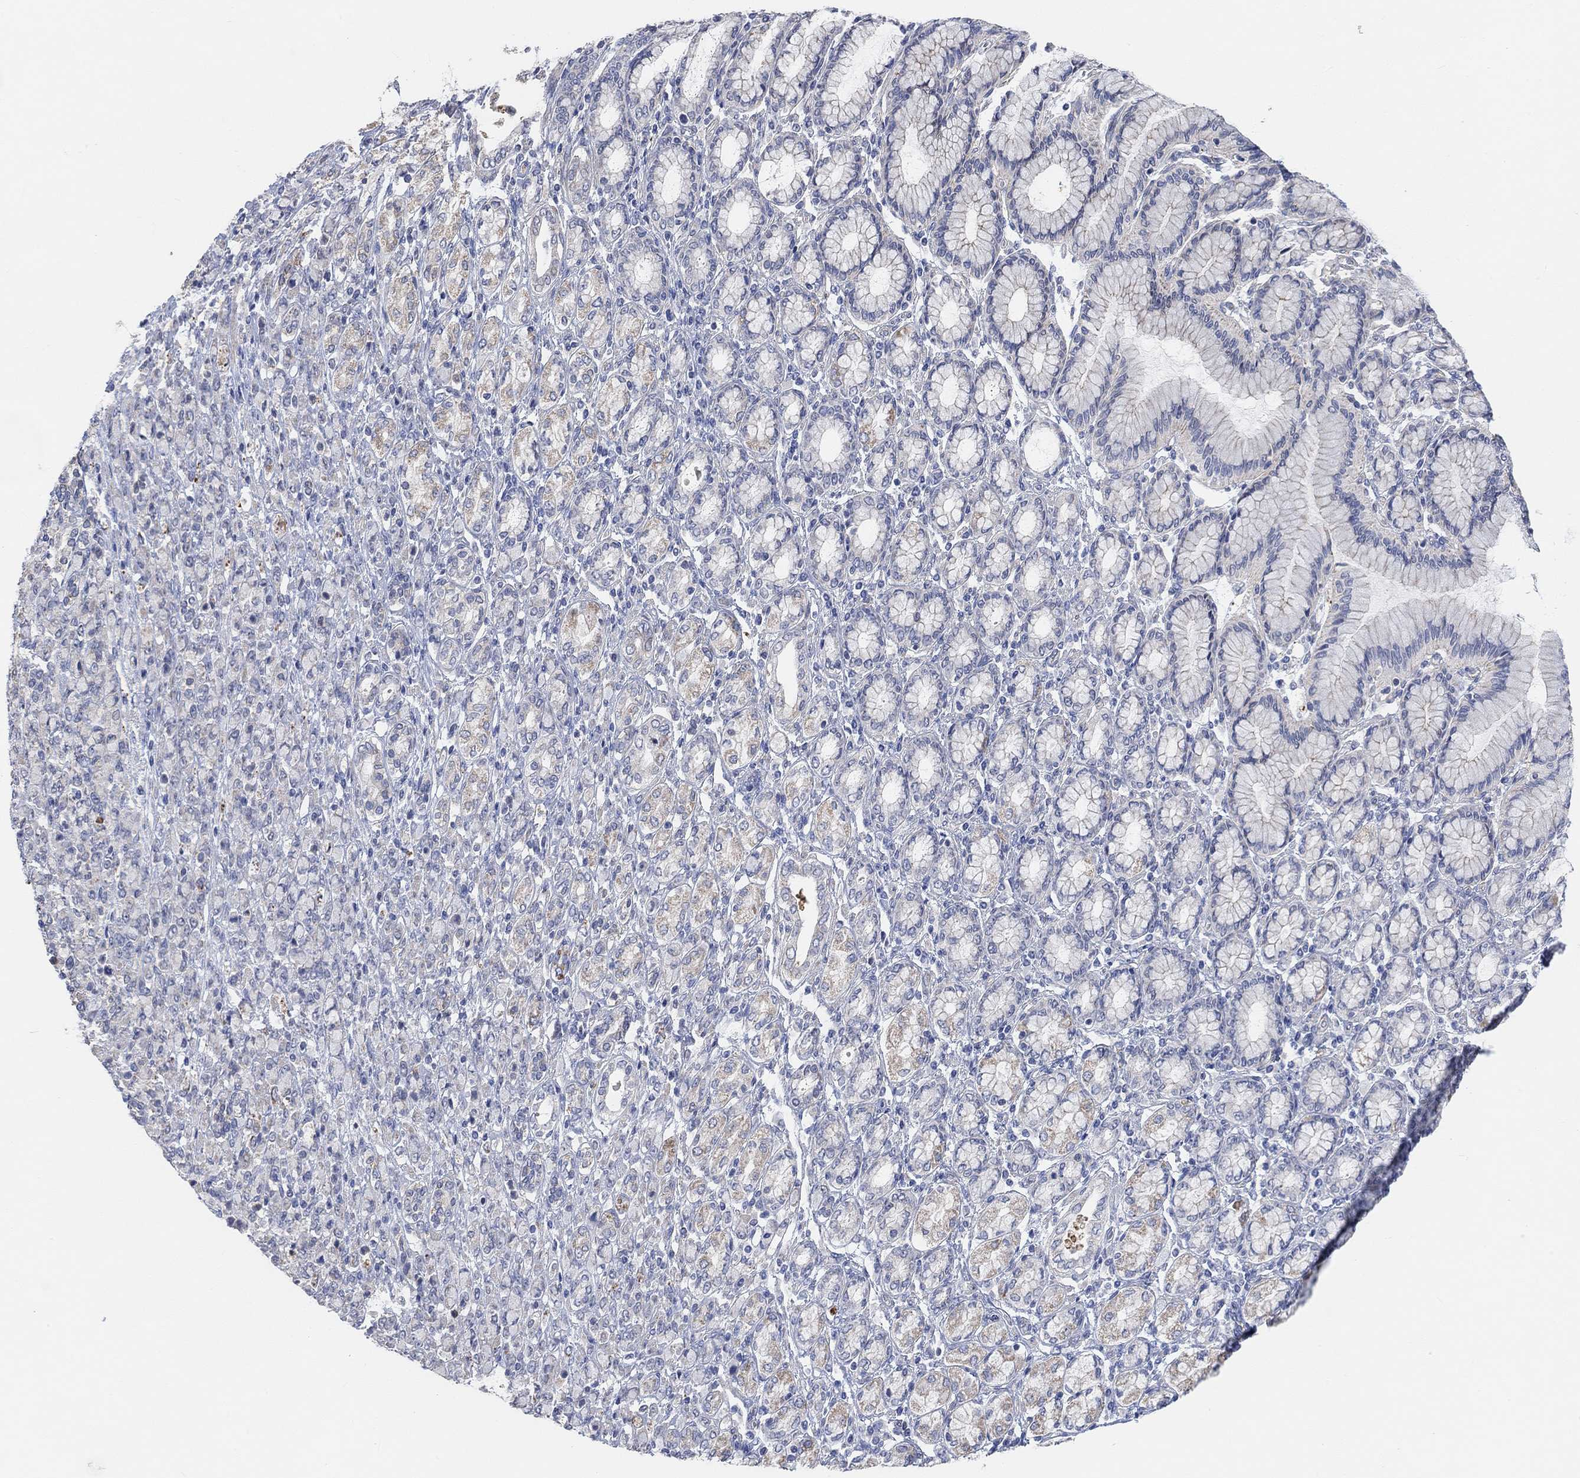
{"staining": {"intensity": "moderate", "quantity": "<25%", "location": "cytoplasmic/membranous"}, "tissue": "stomach cancer", "cell_type": "Tumor cells", "image_type": "cancer", "snomed": [{"axis": "morphology", "description": "Normal tissue, NOS"}, {"axis": "morphology", "description": "Adenocarcinoma, NOS"}, {"axis": "topography", "description": "Stomach"}], "caption": "Stomach cancer stained with a protein marker shows moderate staining in tumor cells.", "gene": "HCRTR1", "patient": {"sex": "female", "age": 79}}